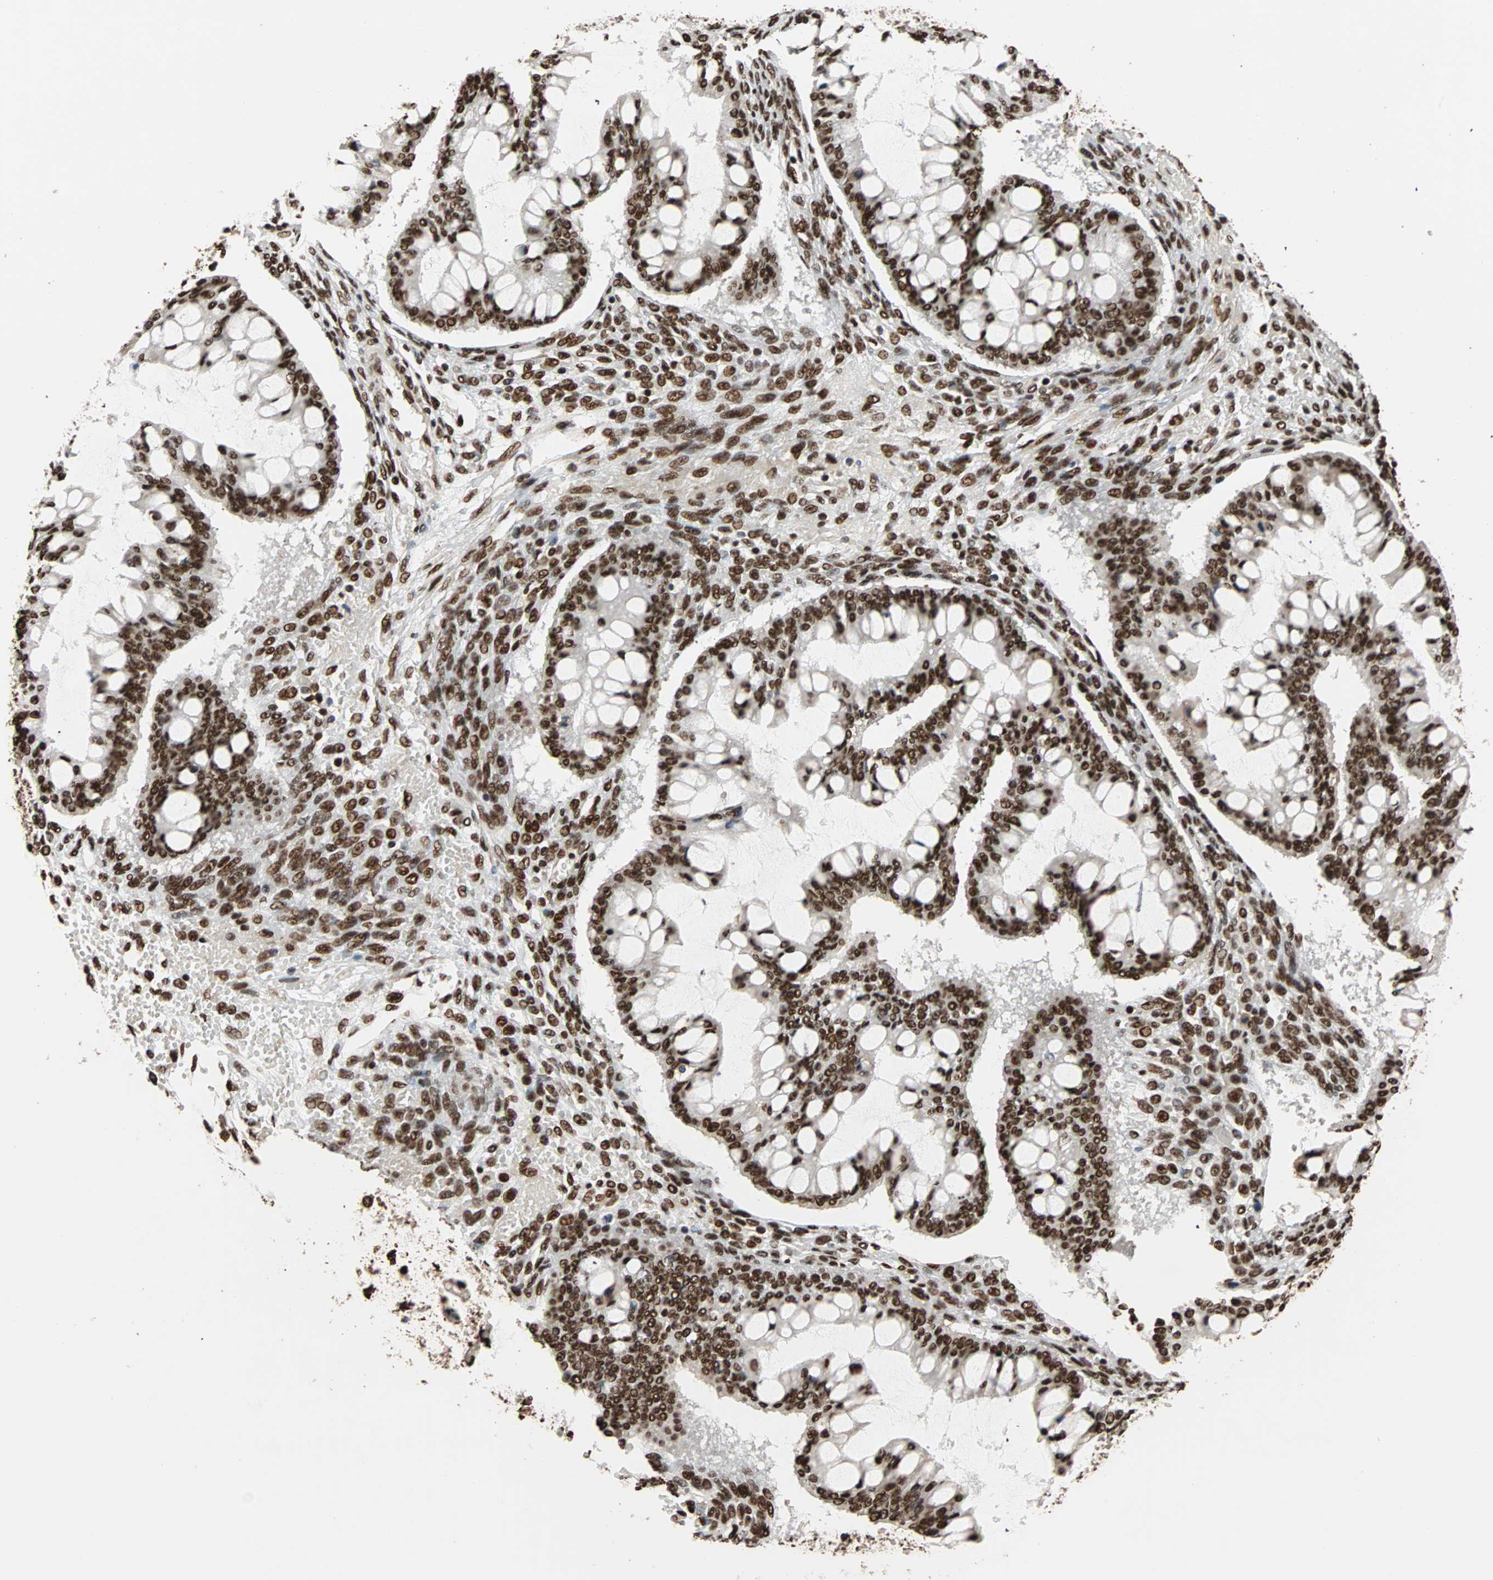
{"staining": {"intensity": "strong", "quantity": ">75%", "location": "nuclear"}, "tissue": "ovarian cancer", "cell_type": "Tumor cells", "image_type": "cancer", "snomed": [{"axis": "morphology", "description": "Cystadenocarcinoma, mucinous, NOS"}, {"axis": "topography", "description": "Ovary"}], "caption": "High-power microscopy captured an immunohistochemistry photomicrograph of mucinous cystadenocarcinoma (ovarian), revealing strong nuclear positivity in approximately >75% of tumor cells.", "gene": "ILF2", "patient": {"sex": "female", "age": 73}}